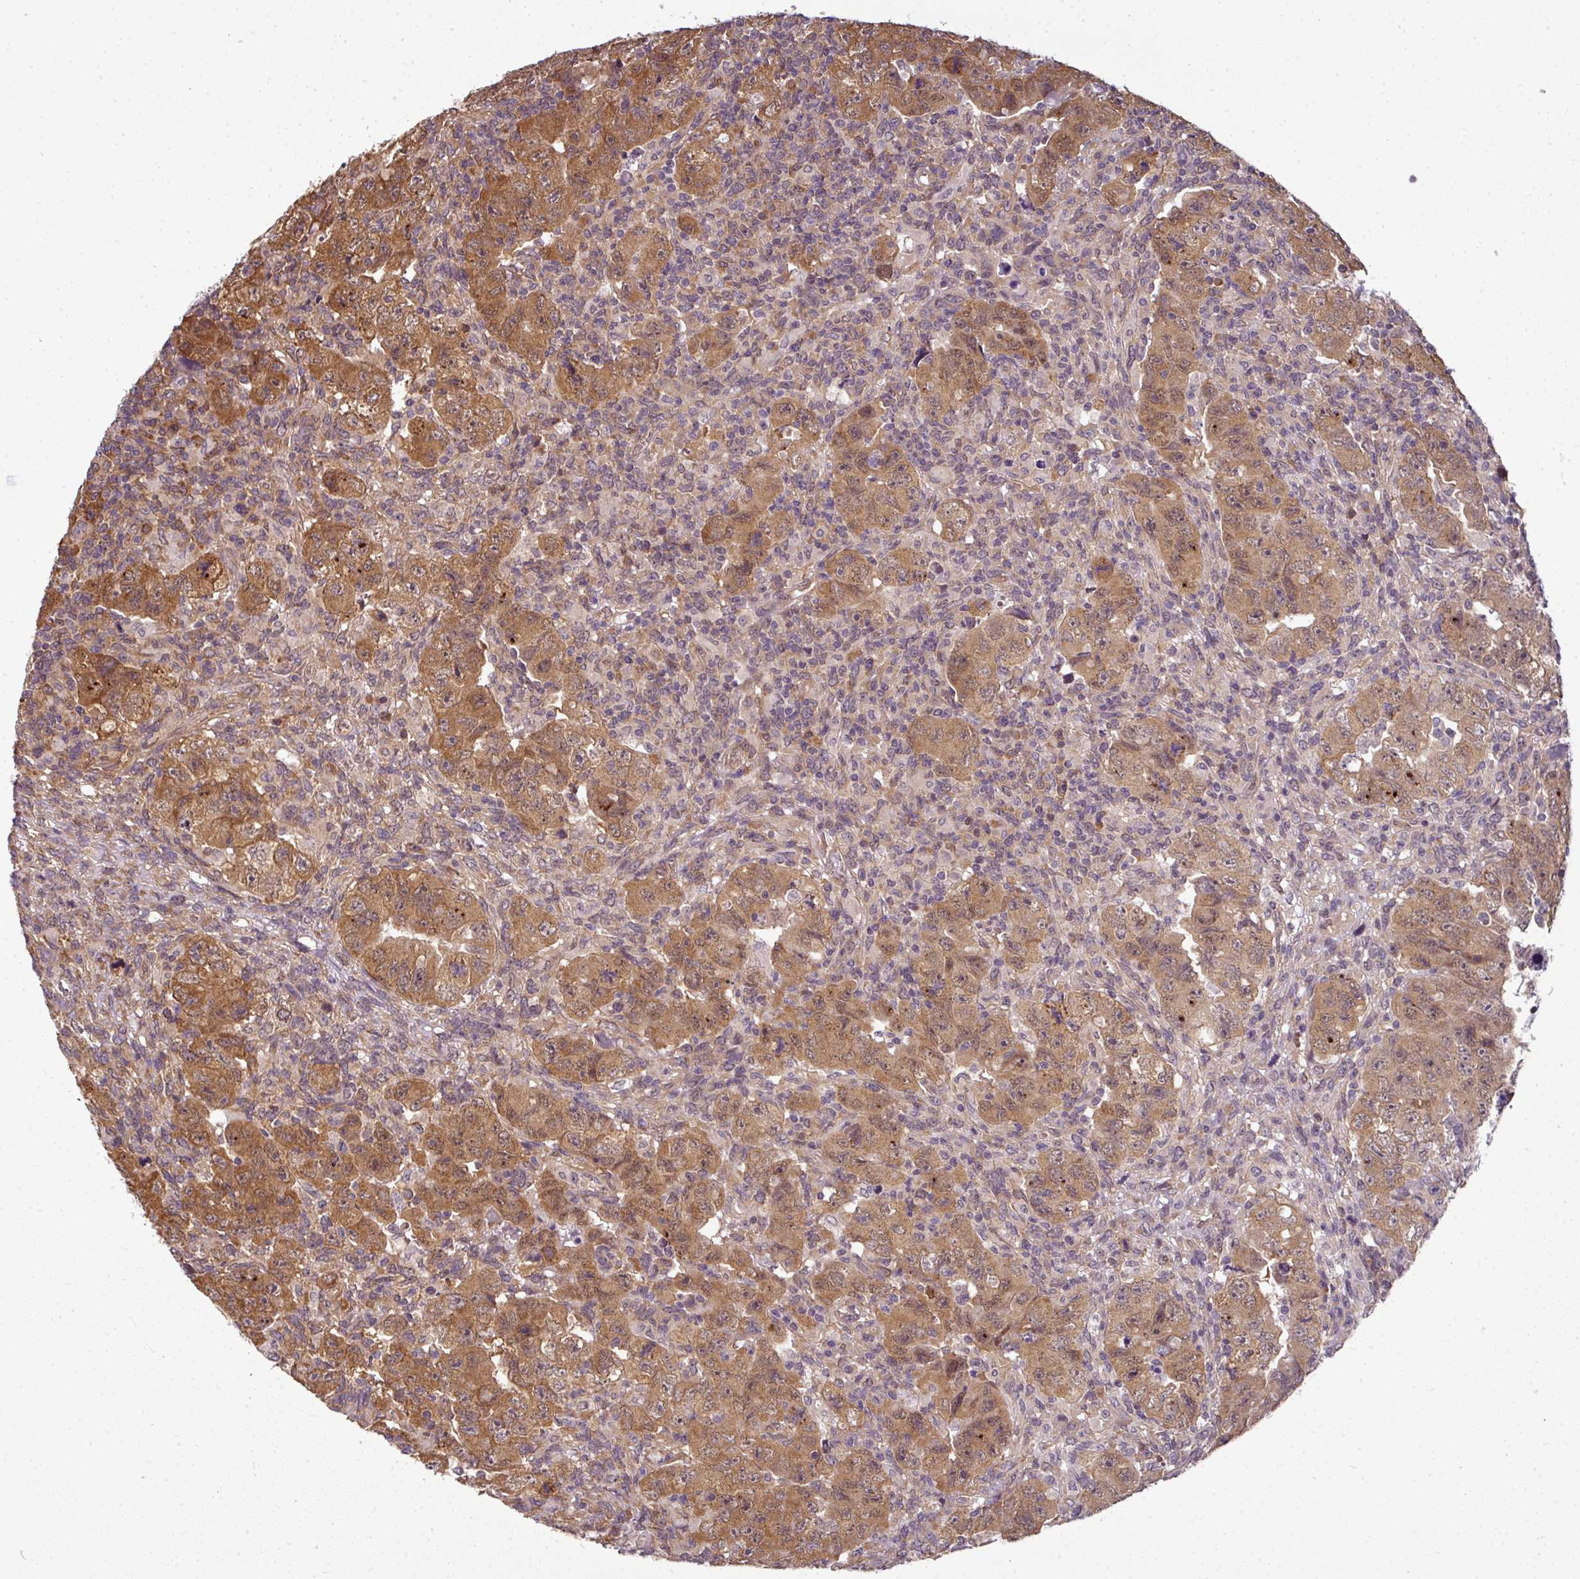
{"staining": {"intensity": "moderate", "quantity": ">75%", "location": "cytoplasmic/membranous"}, "tissue": "testis cancer", "cell_type": "Tumor cells", "image_type": "cancer", "snomed": [{"axis": "morphology", "description": "Carcinoma, Embryonal, NOS"}, {"axis": "topography", "description": "Testis"}], "caption": "An image of human testis embryonal carcinoma stained for a protein exhibits moderate cytoplasmic/membranous brown staining in tumor cells. Ihc stains the protein in brown and the nuclei are stained blue.", "gene": "RBM4B", "patient": {"sex": "male", "age": 24}}